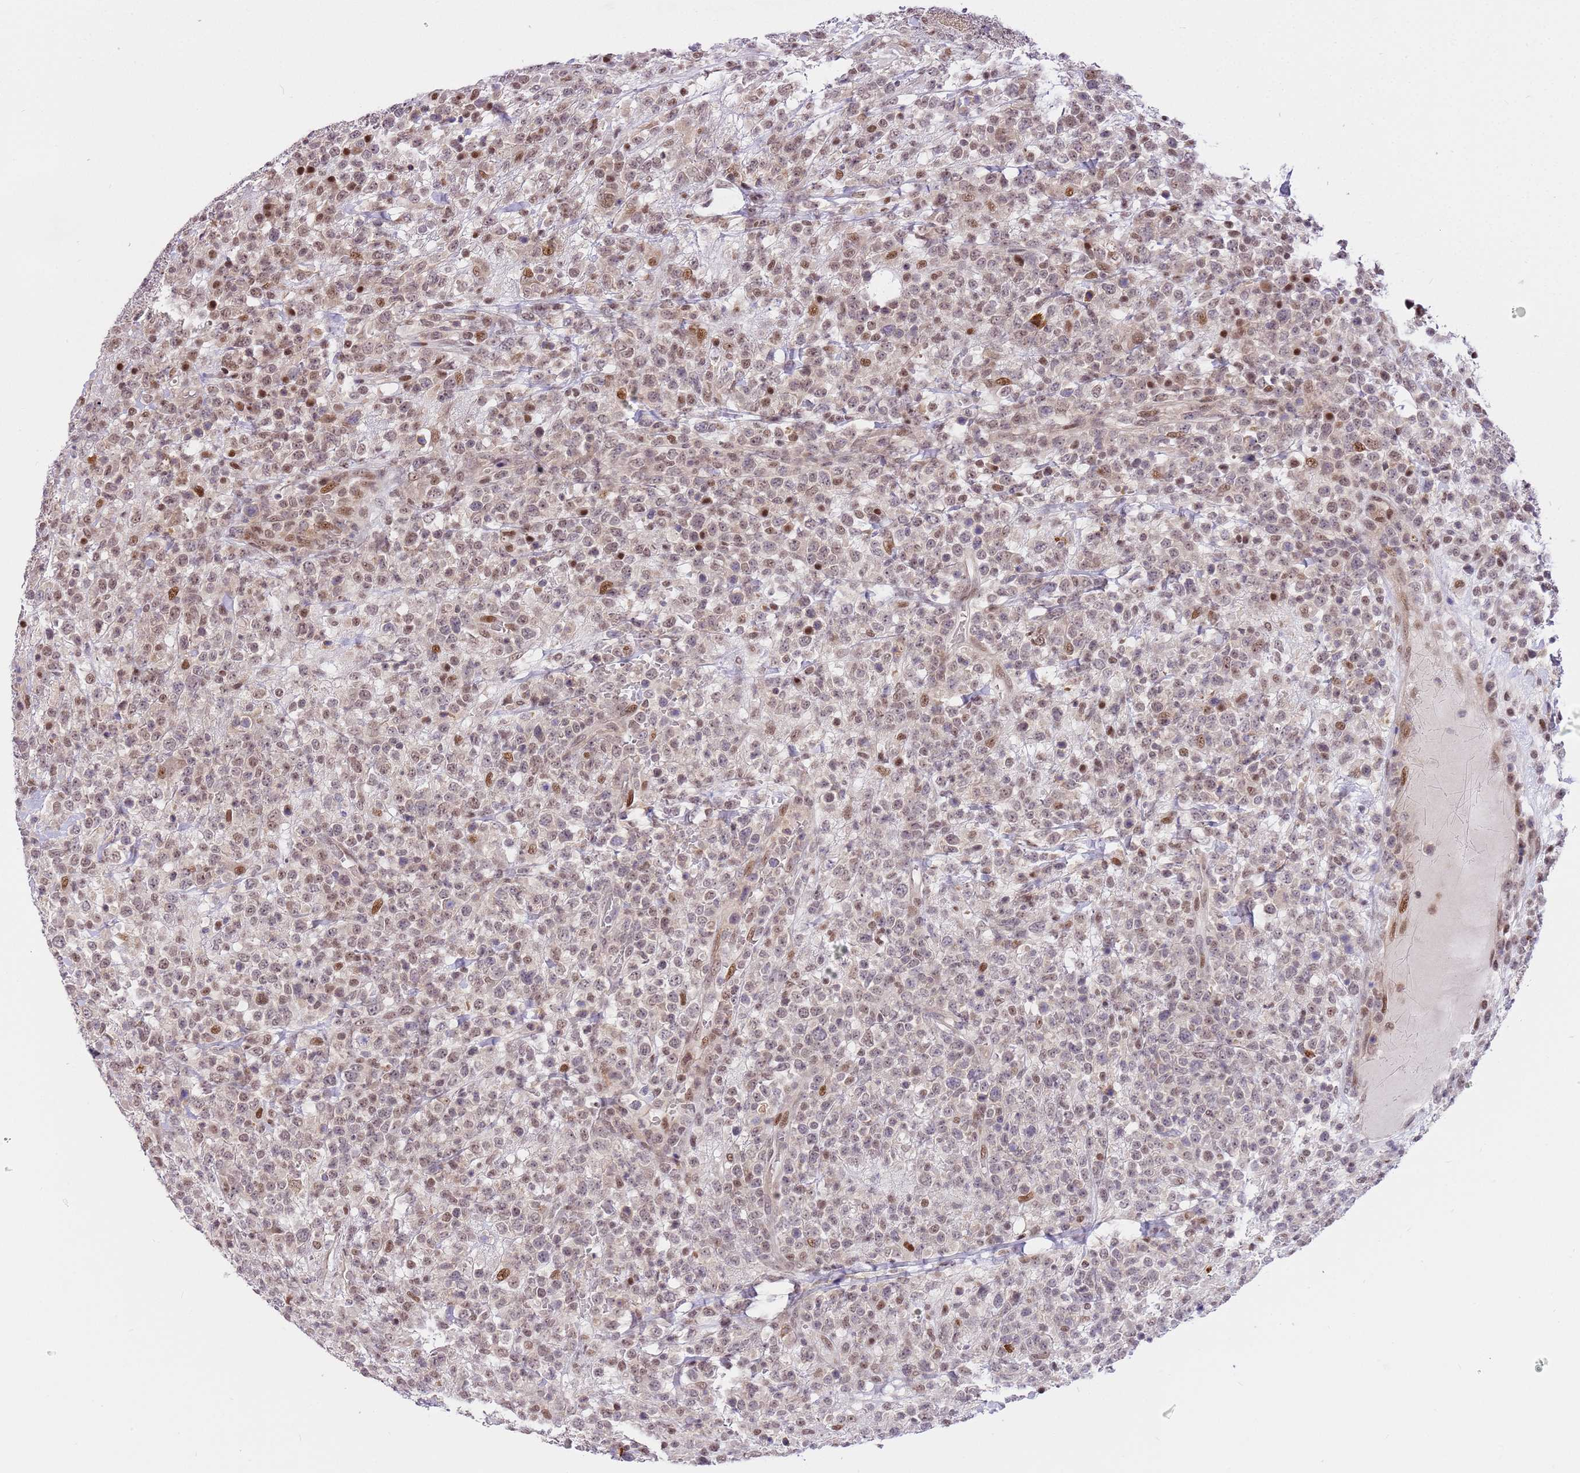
{"staining": {"intensity": "moderate", "quantity": ">75%", "location": "nuclear"}, "tissue": "lymphoma", "cell_type": "Tumor cells", "image_type": "cancer", "snomed": [{"axis": "morphology", "description": "Malignant lymphoma, non-Hodgkin's type, High grade"}, {"axis": "topography", "description": "Colon"}], "caption": "This is a micrograph of immunohistochemistry (IHC) staining of lymphoma, which shows moderate expression in the nuclear of tumor cells.", "gene": "RFK", "patient": {"sex": "female", "age": 53}}